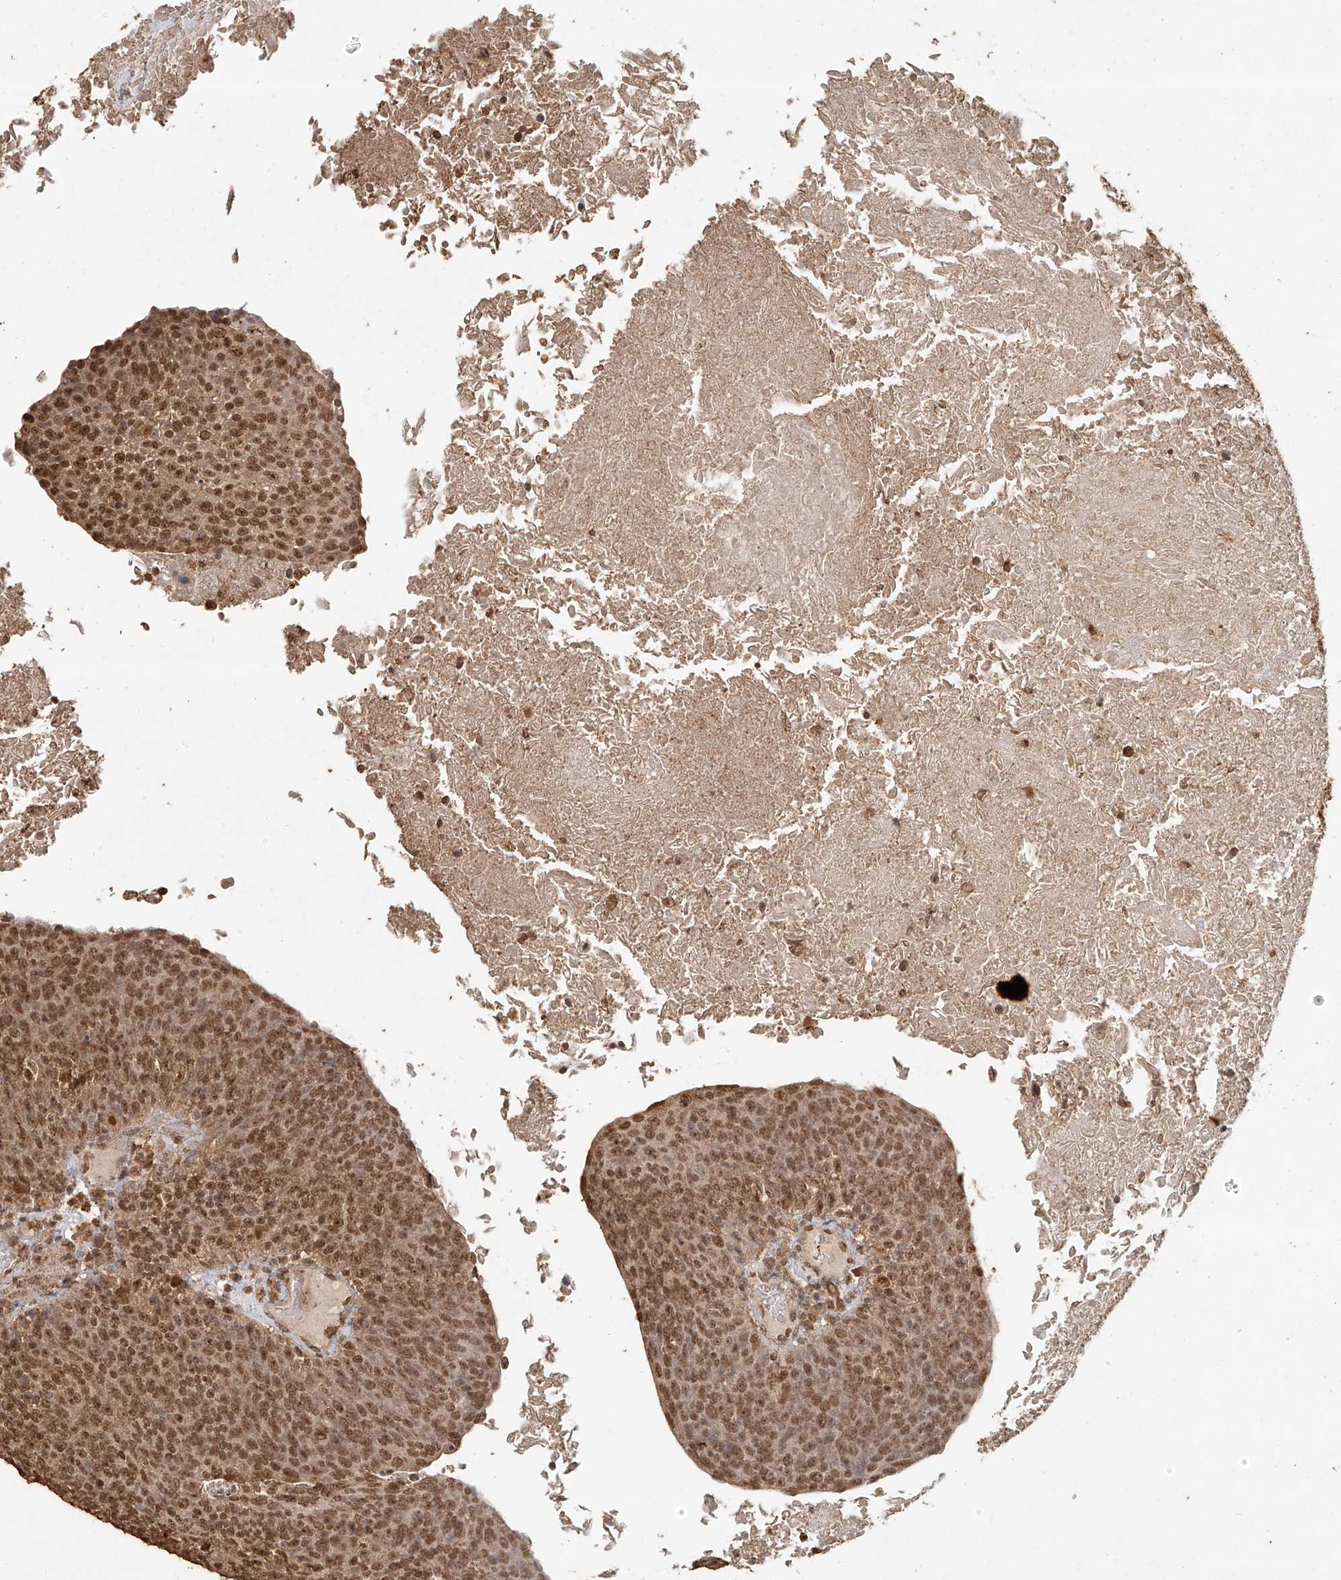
{"staining": {"intensity": "moderate", "quantity": ">75%", "location": "nuclear"}, "tissue": "head and neck cancer", "cell_type": "Tumor cells", "image_type": "cancer", "snomed": [{"axis": "morphology", "description": "Squamous cell carcinoma, NOS"}, {"axis": "morphology", "description": "Squamous cell carcinoma, metastatic, NOS"}, {"axis": "topography", "description": "Lymph node"}, {"axis": "topography", "description": "Head-Neck"}], "caption": "IHC histopathology image of neoplastic tissue: metastatic squamous cell carcinoma (head and neck) stained using immunohistochemistry shows medium levels of moderate protein expression localized specifically in the nuclear of tumor cells, appearing as a nuclear brown color.", "gene": "TIGAR", "patient": {"sex": "male", "age": 62}}